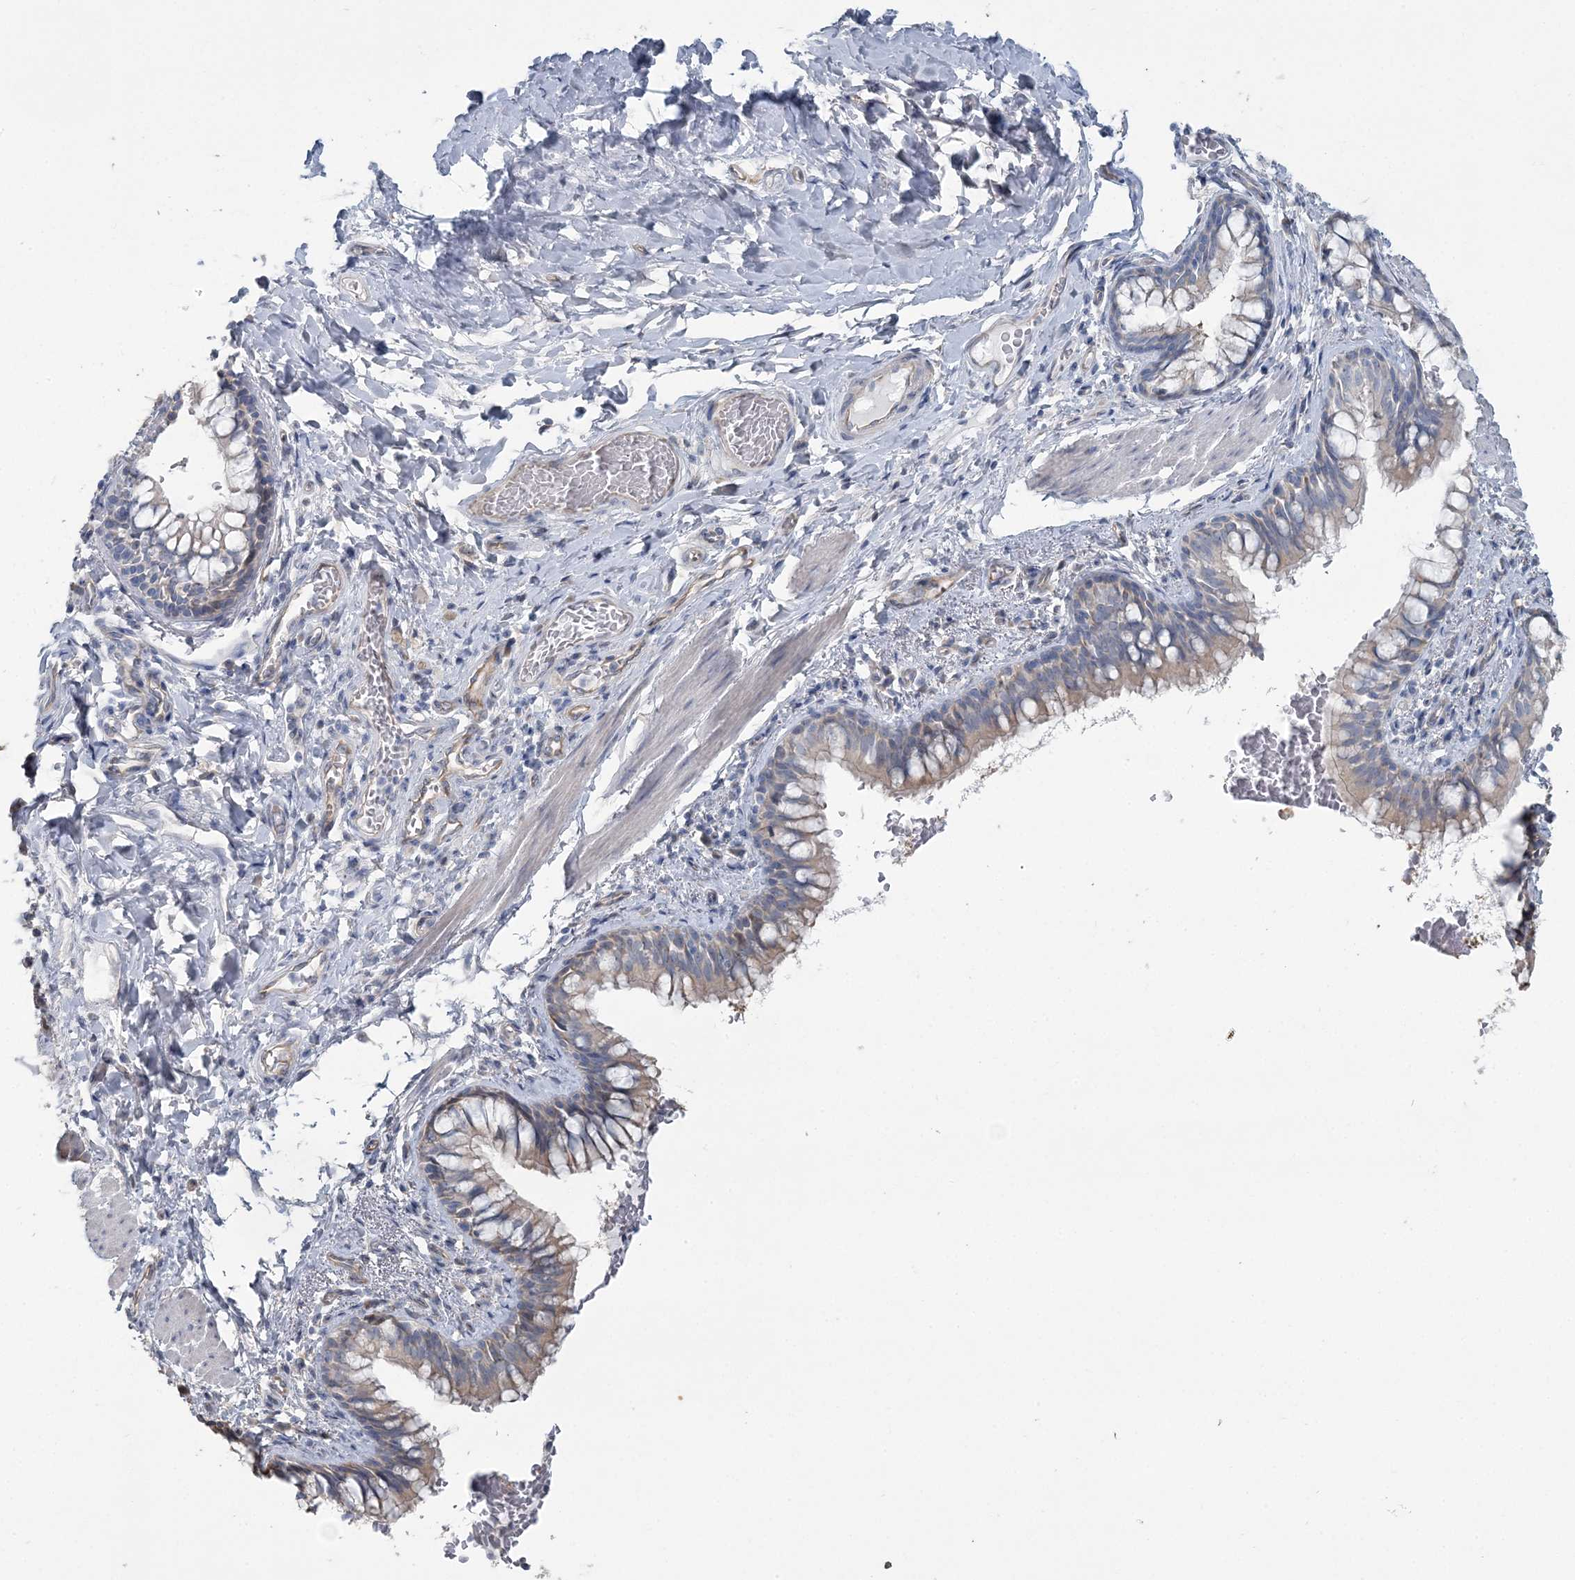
{"staining": {"intensity": "weak", "quantity": "25%-75%", "location": "cytoplasmic/membranous"}, "tissue": "bronchus", "cell_type": "Respiratory epithelial cells", "image_type": "normal", "snomed": [{"axis": "morphology", "description": "Normal tissue, NOS"}, {"axis": "topography", "description": "Cartilage tissue"}, {"axis": "topography", "description": "Bronchus"}], "caption": "There is low levels of weak cytoplasmic/membranous positivity in respiratory epithelial cells of normal bronchus, as demonstrated by immunohistochemical staining (brown color).", "gene": "CMBL", "patient": {"sex": "female", "age": 36}}